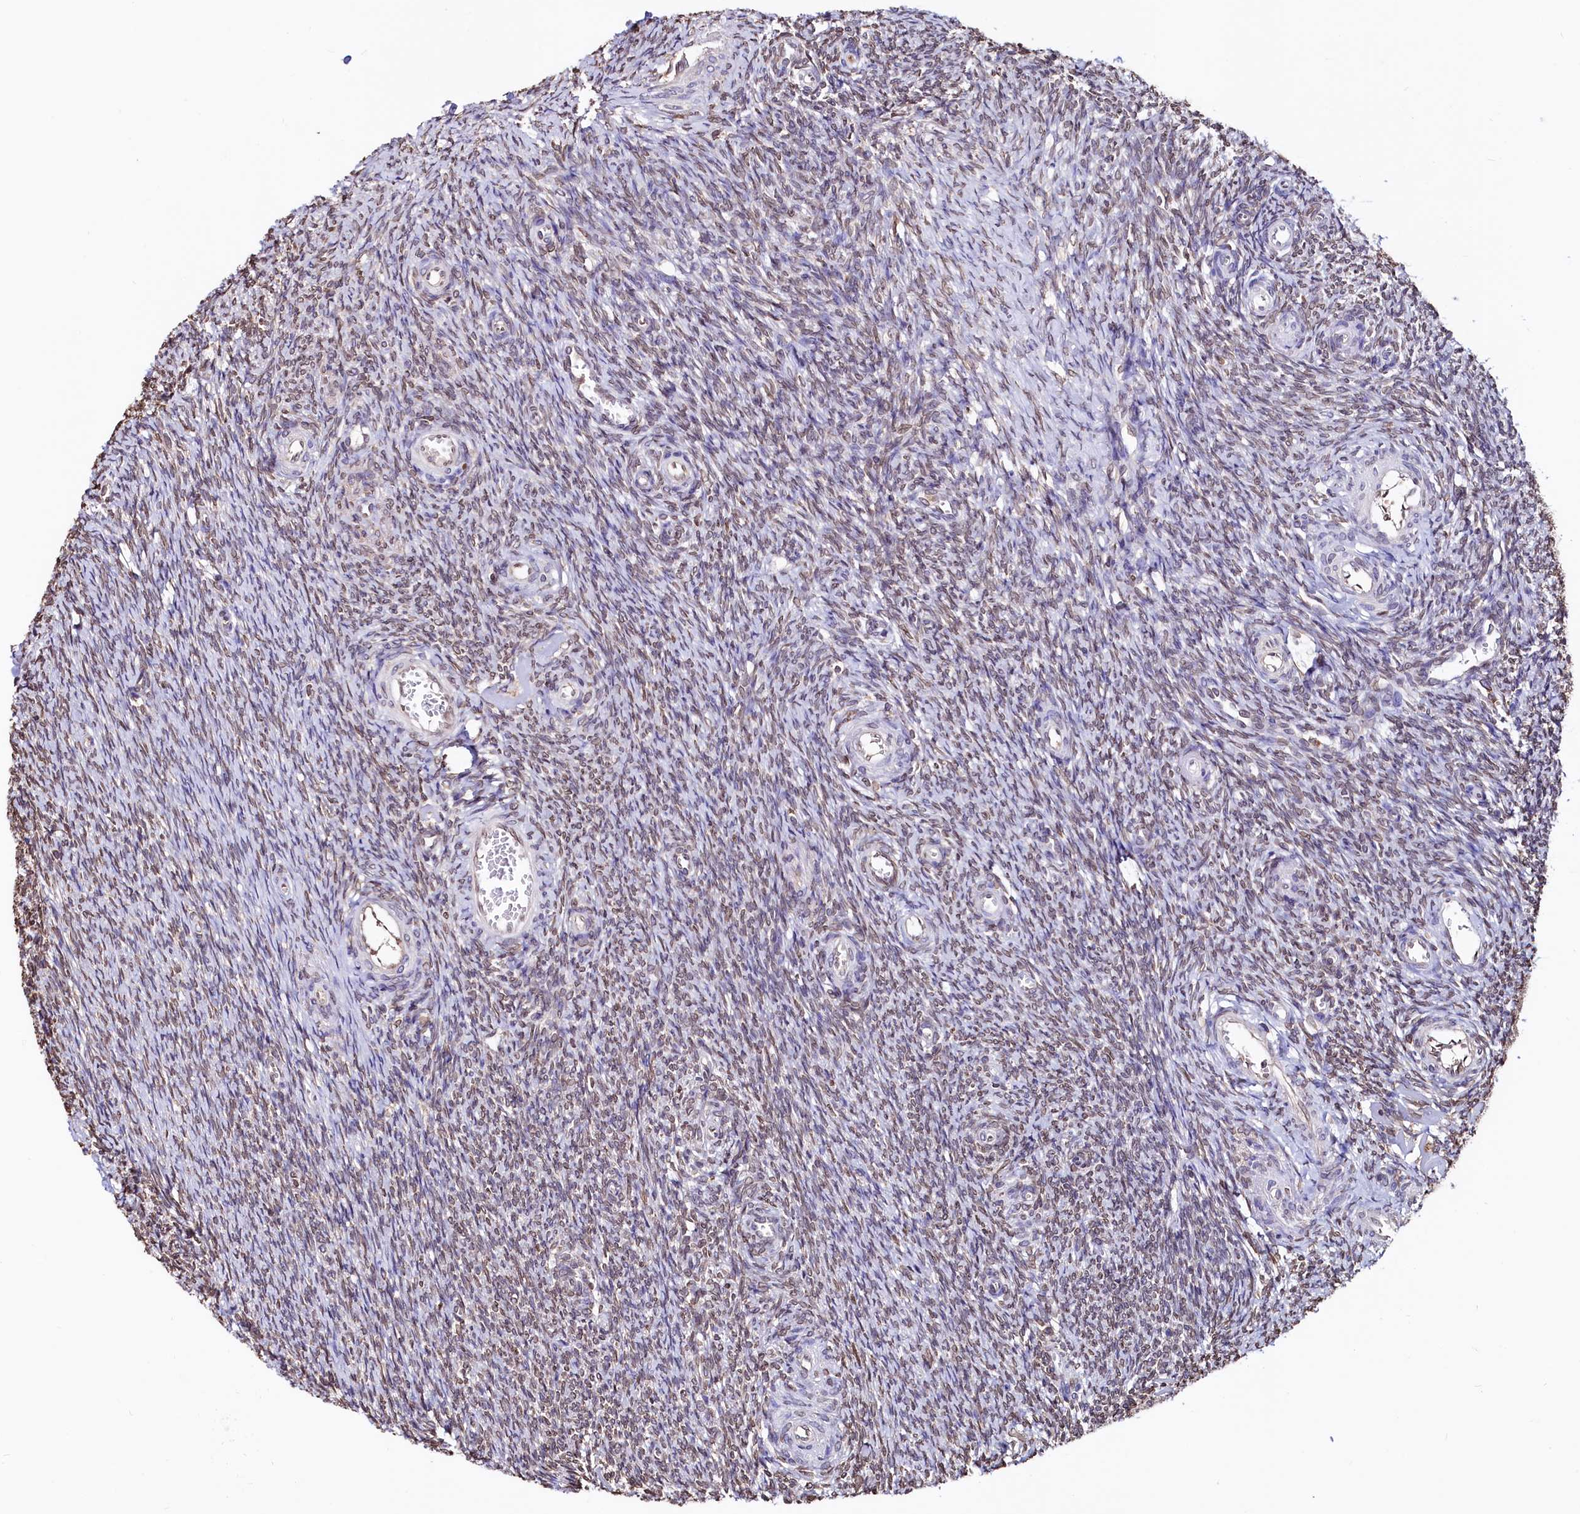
{"staining": {"intensity": "weak", "quantity": "25%-75%", "location": "cytoplasmic/membranous"}, "tissue": "ovary", "cell_type": "Ovarian stroma cells", "image_type": "normal", "snomed": [{"axis": "morphology", "description": "Normal tissue, NOS"}, {"axis": "topography", "description": "Ovary"}], "caption": "Ovary stained with immunohistochemistry displays weak cytoplasmic/membranous staining in approximately 25%-75% of ovarian stroma cells. The staining was performed using DAB to visualize the protein expression in brown, while the nuclei were stained in blue with hematoxylin (Magnification: 20x).", "gene": "HAND1", "patient": {"sex": "female", "age": 44}}